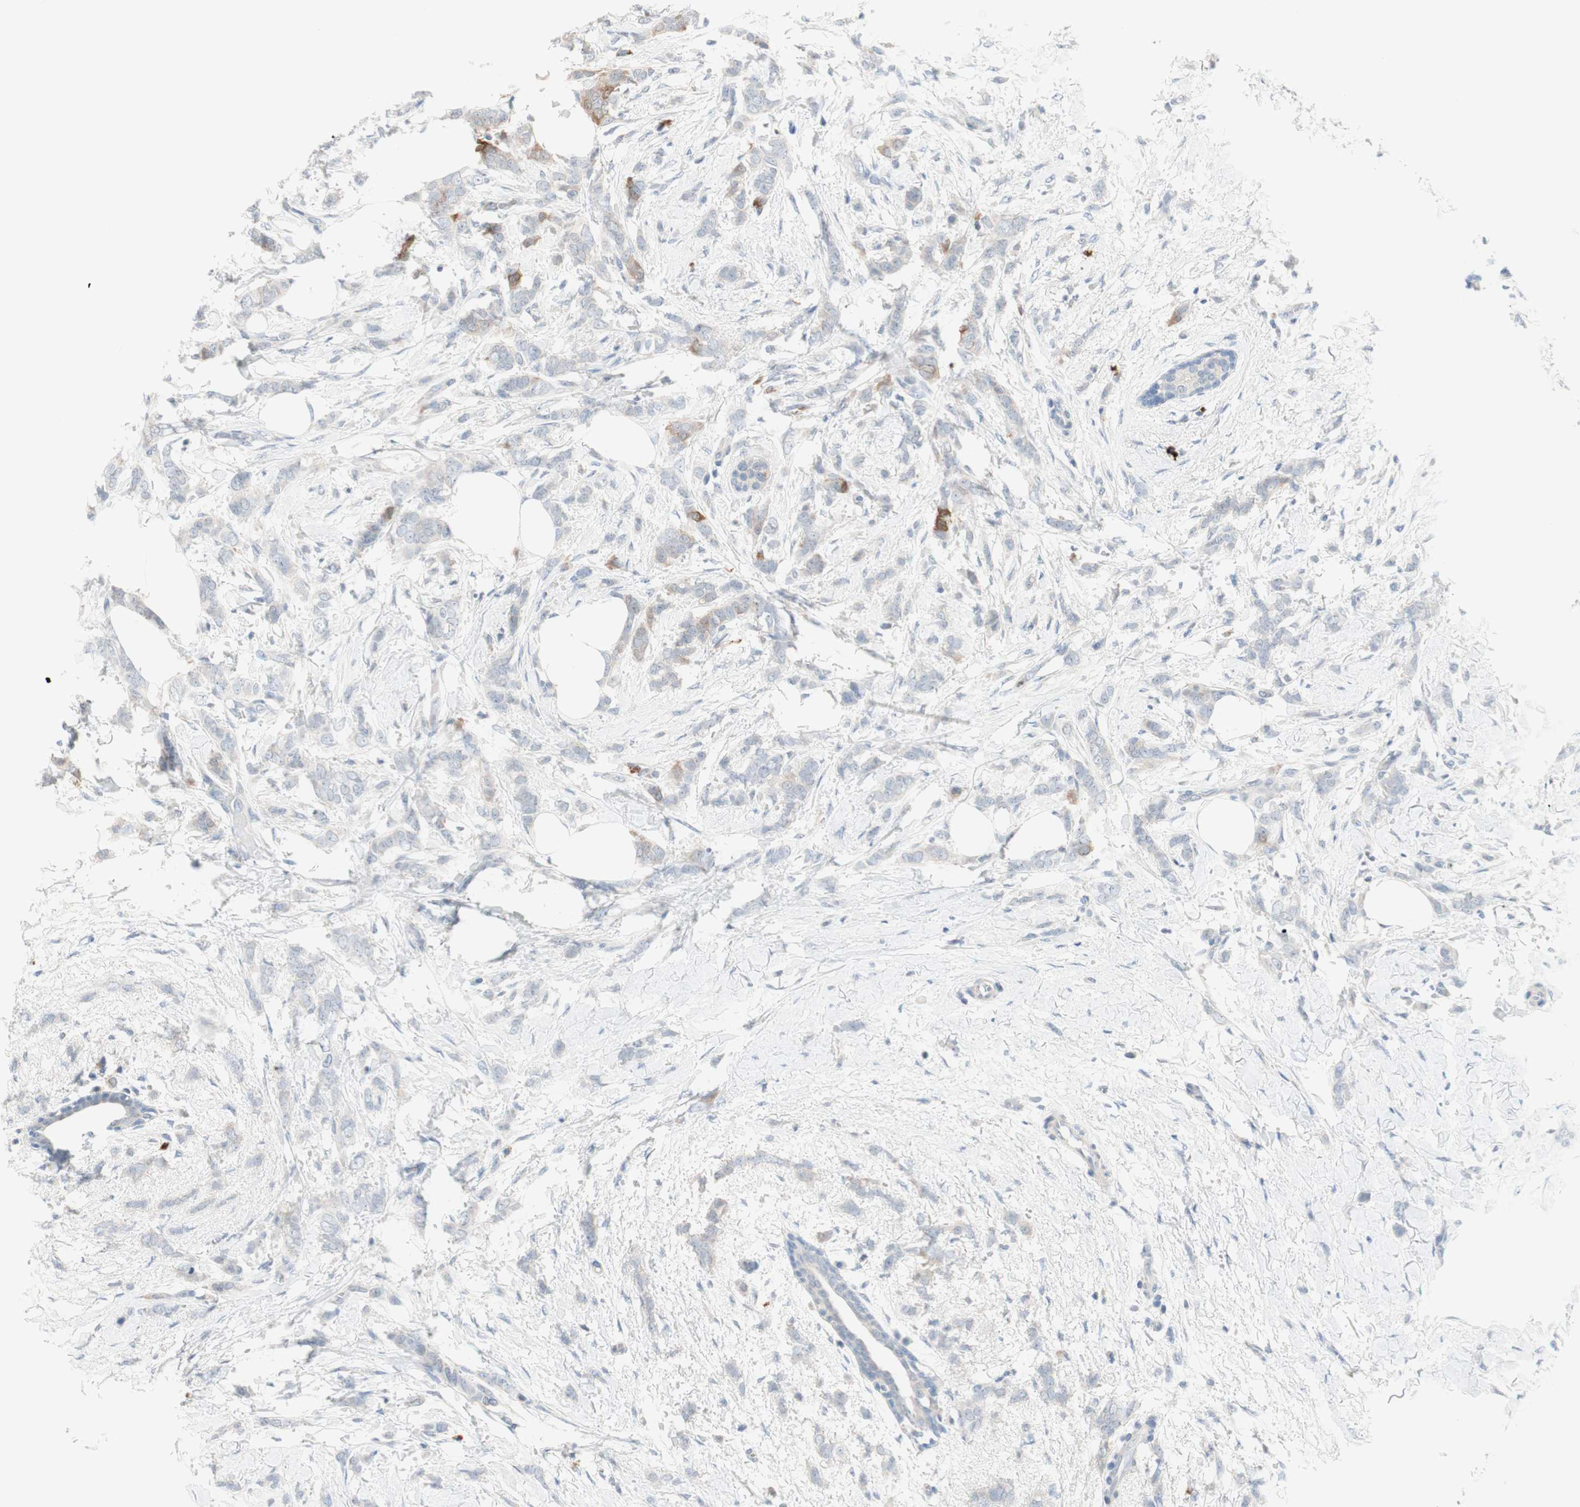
{"staining": {"intensity": "weak", "quantity": "<25%", "location": "cytoplasmic/membranous"}, "tissue": "breast cancer", "cell_type": "Tumor cells", "image_type": "cancer", "snomed": [{"axis": "morphology", "description": "Lobular carcinoma, in situ"}, {"axis": "morphology", "description": "Lobular carcinoma"}, {"axis": "topography", "description": "Breast"}], "caption": "High power microscopy image of an immunohistochemistry image of lobular carcinoma (breast), revealing no significant staining in tumor cells. (Stains: DAB (3,3'-diaminobenzidine) immunohistochemistry (IHC) with hematoxylin counter stain, Microscopy: brightfield microscopy at high magnification).", "gene": "PDZK1", "patient": {"sex": "female", "age": 41}}